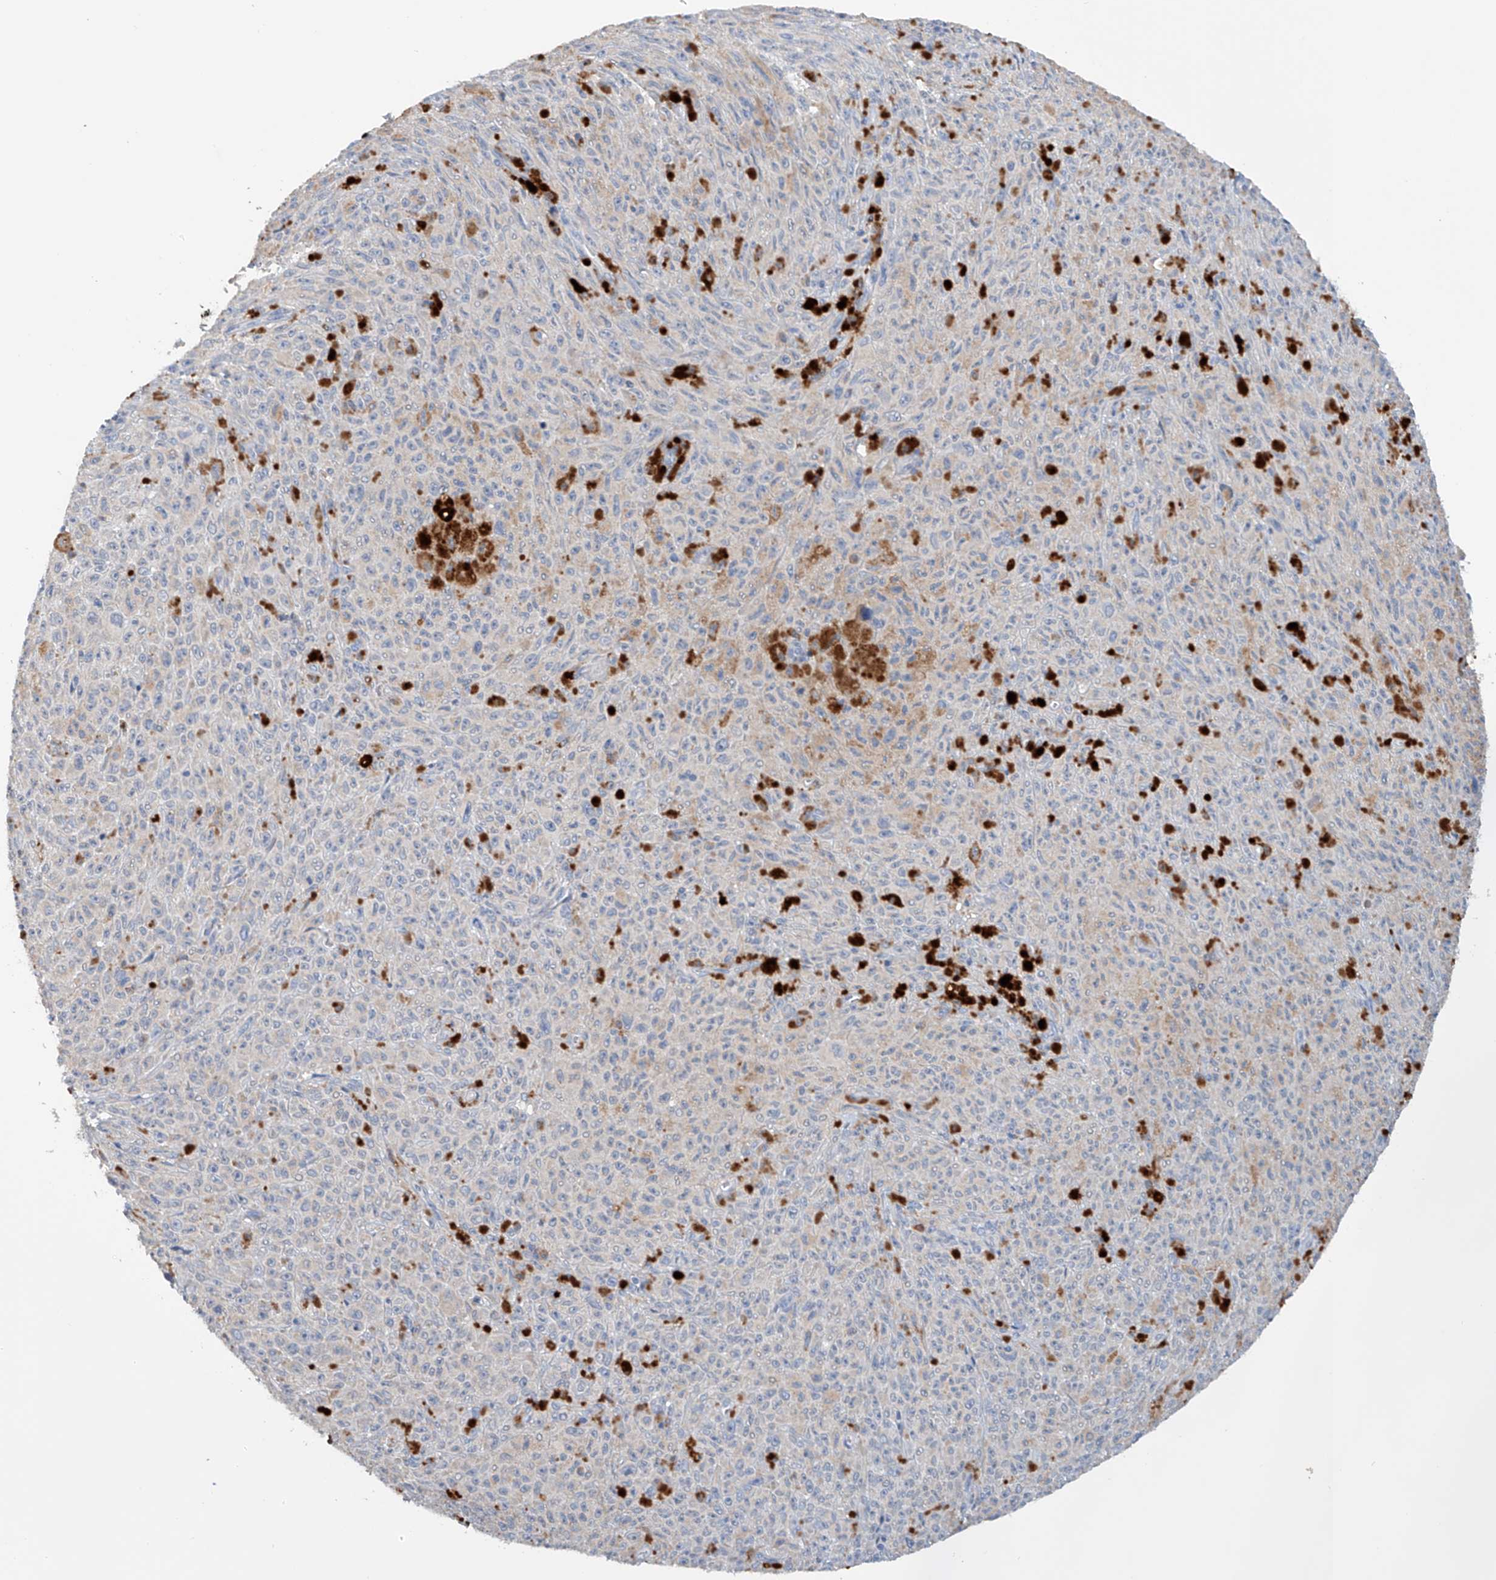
{"staining": {"intensity": "weak", "quantity": "25%-75%", "location": "cytoplasmic/membranous"}, "tissue": "melanoma", "cell_type": "Tumor cells", "image_type": "cancer", "snomed": [{"axis": "morphology", "description": "Malignant melanoma, NOS"}, {"axis": "topography", "description": "Skin"}], "caption": "Weak cytoplasmic/membranous staining is present in approximately 25%-75% of tumor cells in melanoma.", "gene": "GPC4", "patient": {"sex": "female", "age": 82}}